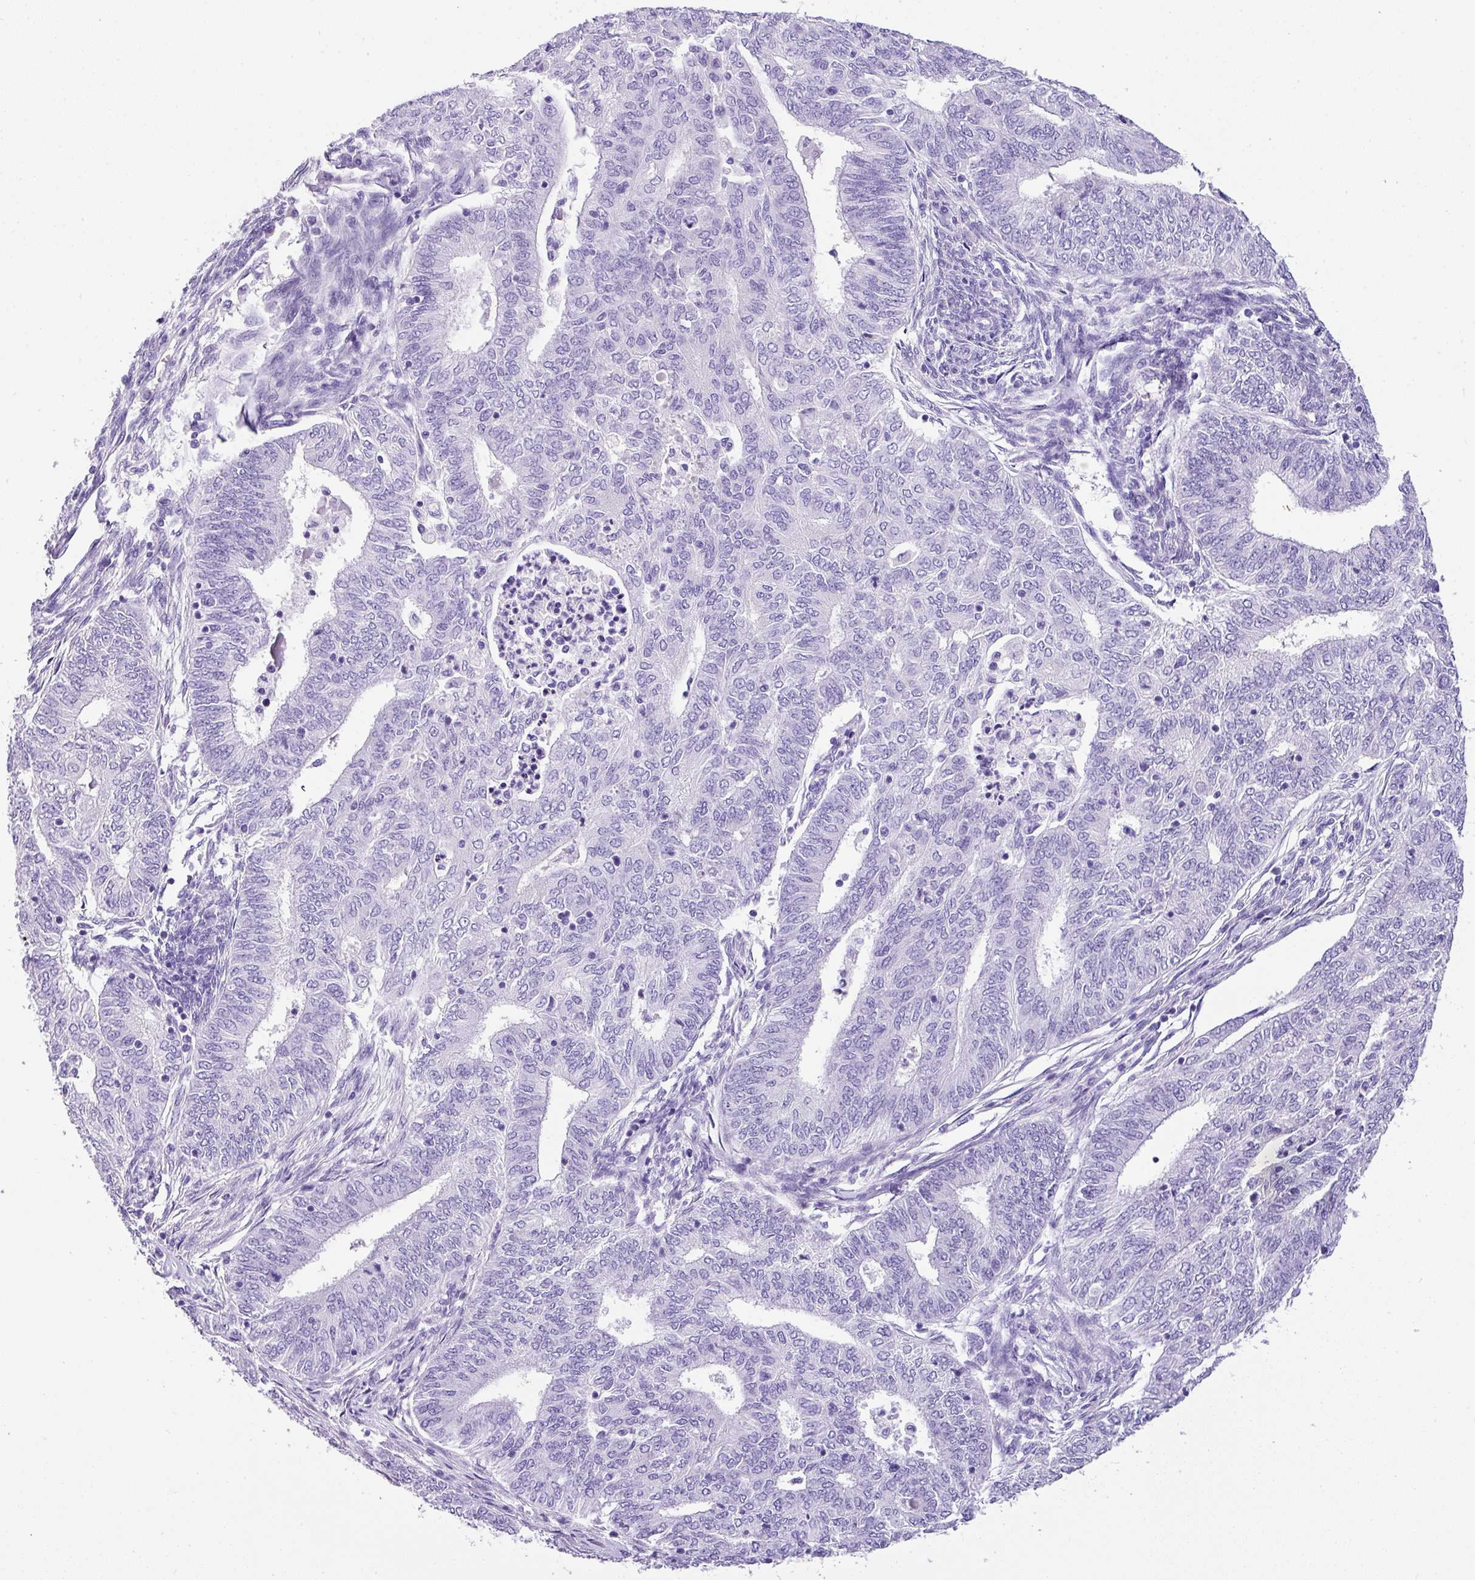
{"staining": {"intensity": "negative", "quantity": "none", "location": "none"}, "tissue": "endometrial cancer", "cell_type": "Tumor cells", "image_type": "cancer", "snomed": [{"axis": "morphology", "description": "Adenocarcinoma, NOS"}, {"axis": "topography", "description": "Endometrium"}], "caption": "Protein analysis of adenocarcinoma (endometrial) displays no significant staining in tumor cells.", "gene": "MUC21", "patient": {"sex": "female", "age": 62}}